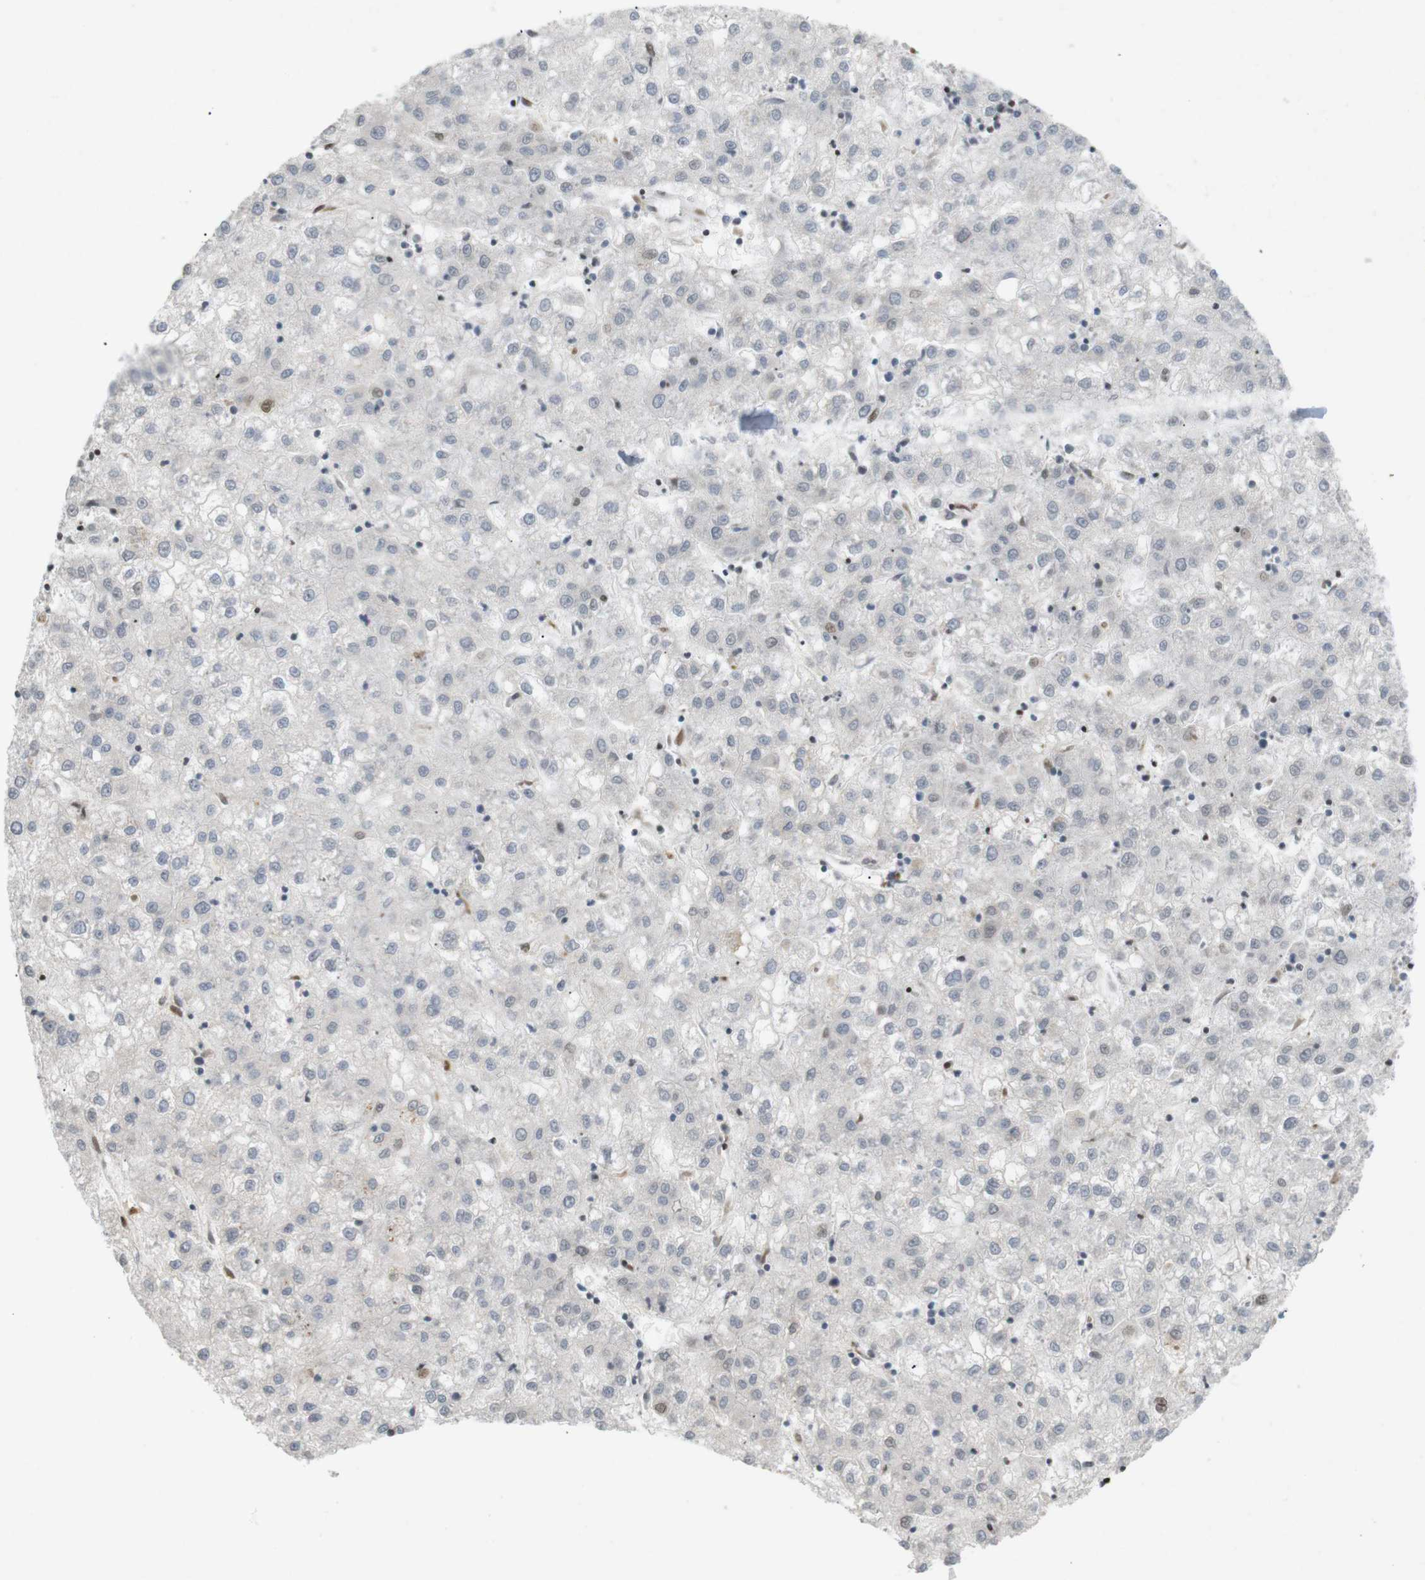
{"staining": {"intensity": "negative", "quantity": "none", "location": "none"}, "tissue": "liver cancer", "cell_type": "Tumor cells", "image_type": "cancer", "snomed": [{"axis": "morphology", "description": "Carcinoma, Hepatocellular, NOS"}, {"axis": "topography", "description": "Liver"}], "caption": "DAB immunohistochemical staining of human liver cancer (hepatocellular carcinoma) demonstrates no significant staining in tumor cells.", "gene": "PPP1R14A", "patient": {"sex": "male", "age": 72}}